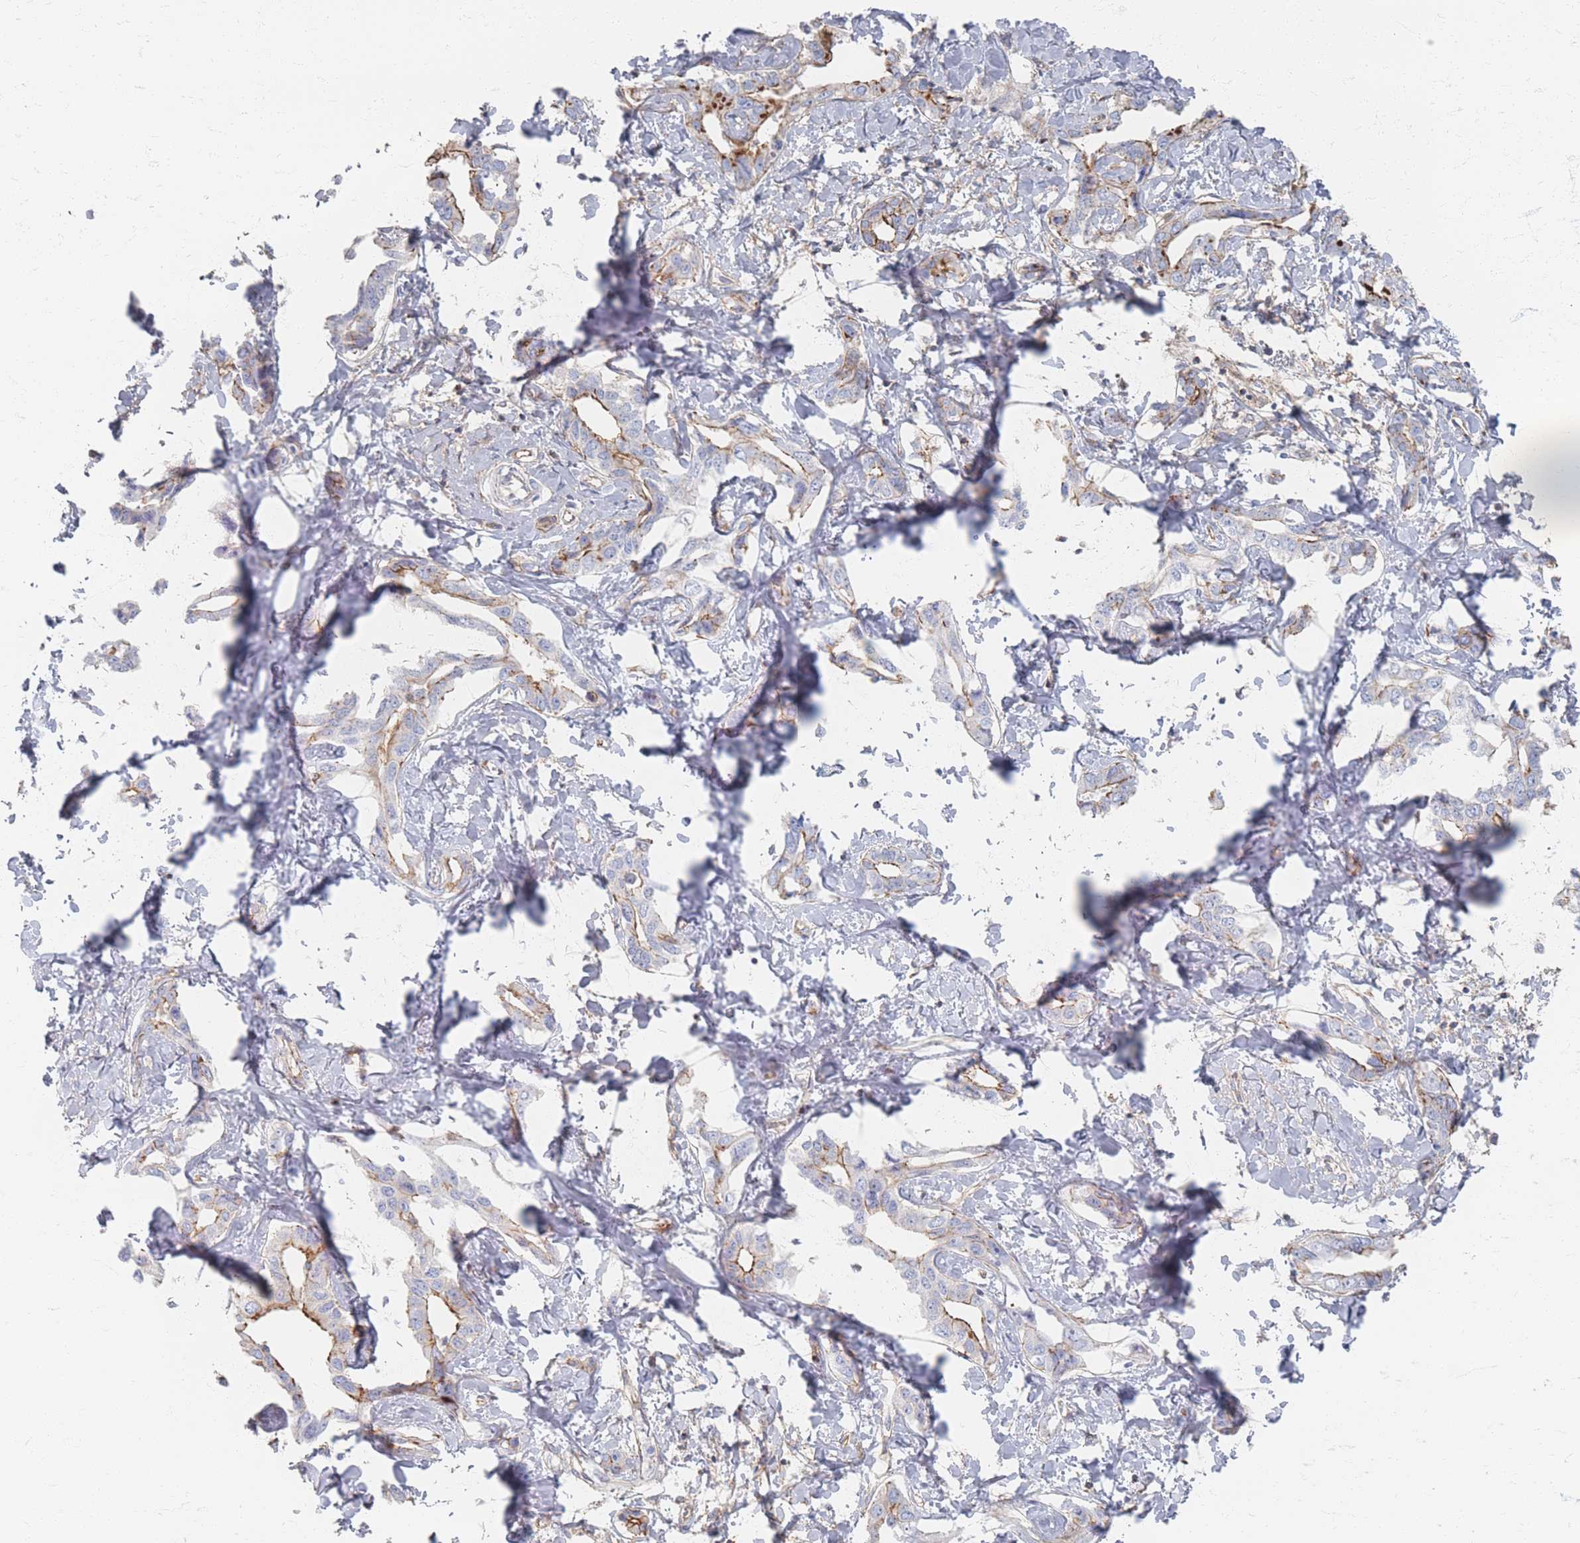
{"staining": {"intensity": "moderate", "quantity": "<25%", "location": "cytoplasmic/membranous"}, "tissue": "liver cancer", "cell_type": "Tumor cells", "image_type": "cancer", "snomed": [{"axis": "morphology", "description": "Cholangiocarcinoma"}, {"axis": "topography", "description": "Liver"}], "caption": "Immunohistochemical staining of liver cancer (cholangiocarcinoma) reveals moderate cytoplasmic/membranous protein expression in approximately <25% of tumor cells.", "gene": "GNB1", "patient": {"sex": "male", "age": 59}}